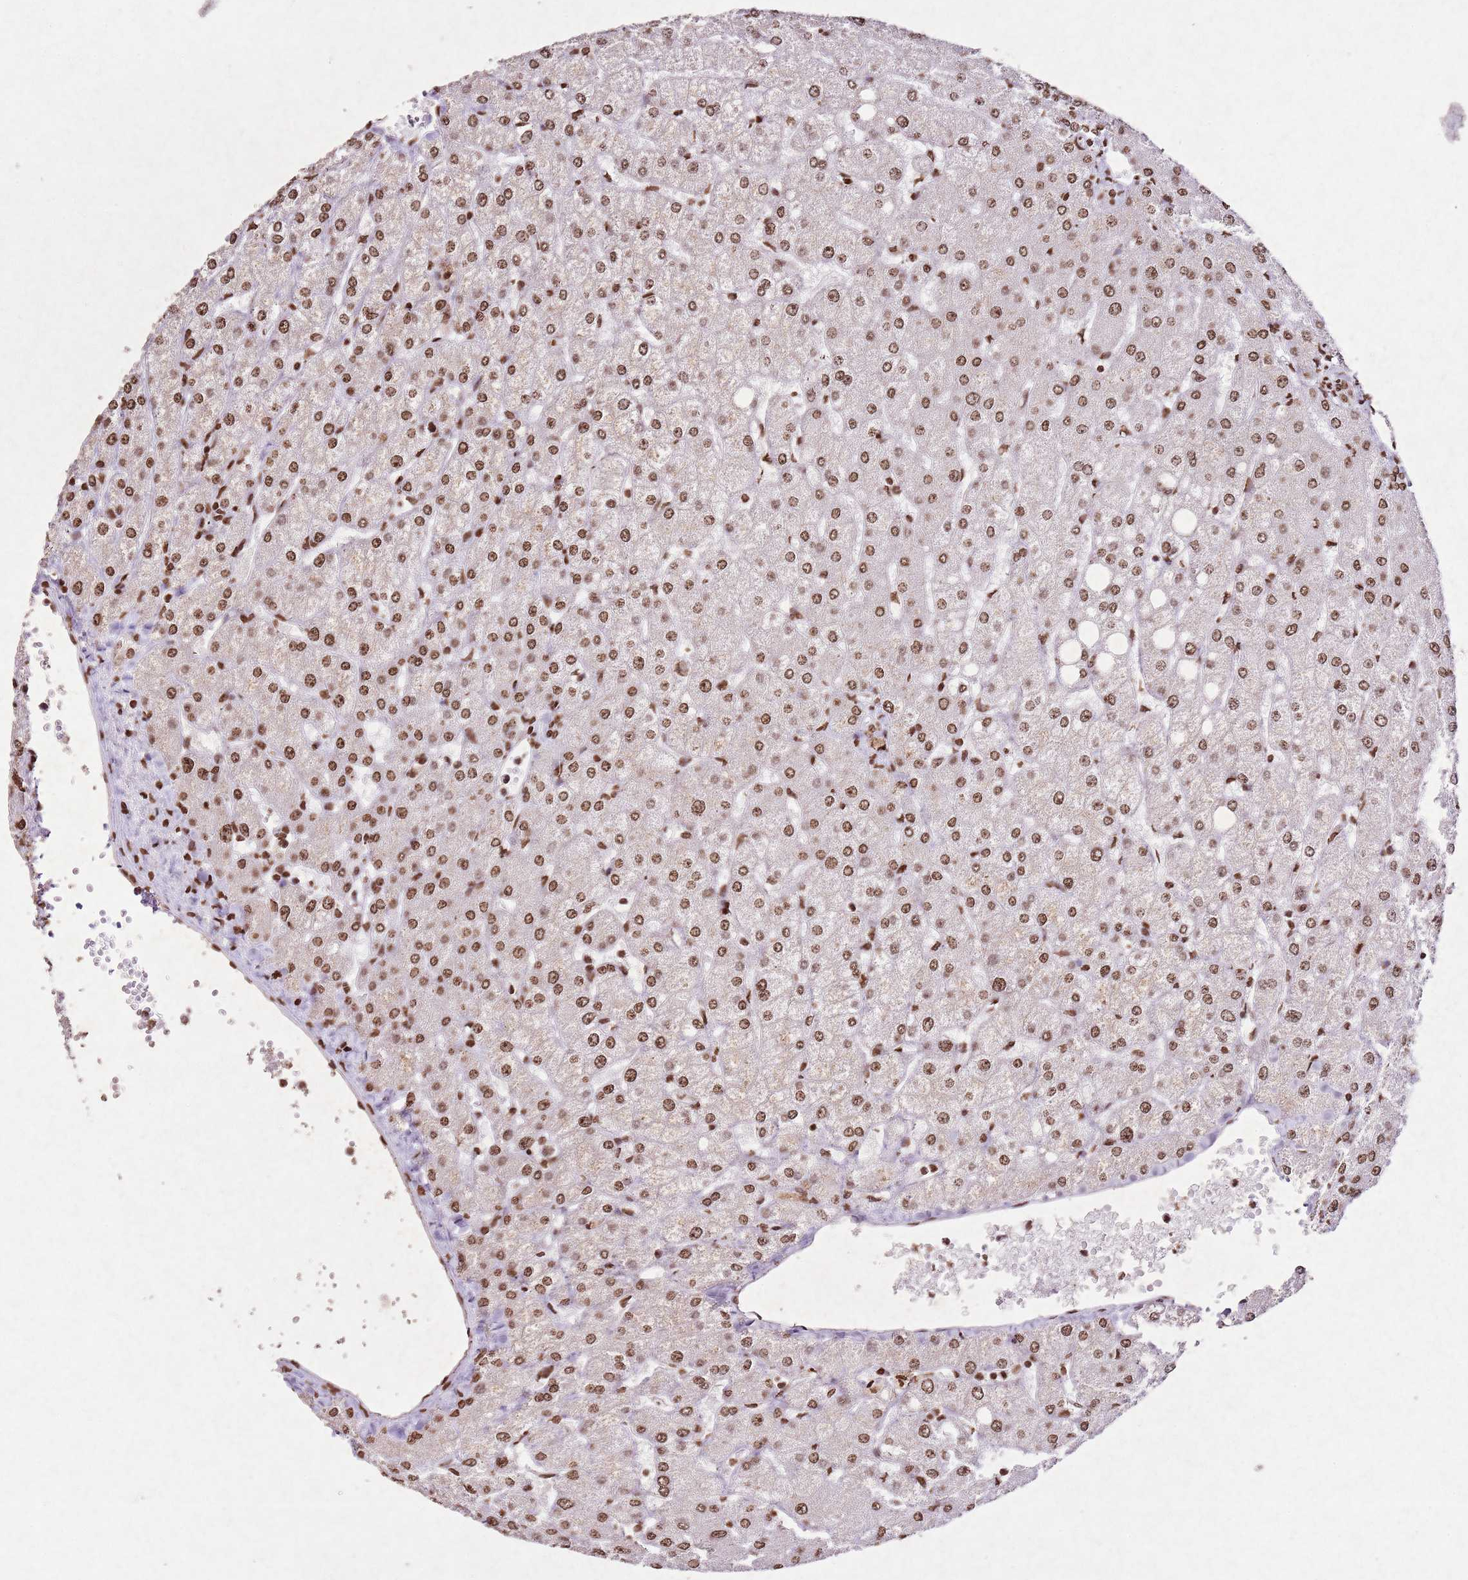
{"staining": {"intensity": "moderate", "quantity": ">75%", "location": "nuclear"}, "tissue": "liver", "cell_type": "Cholangiocytes", "image_type": "normal", "snomed": [{"axis": "morphology", "description": "Normal tissue, NOS"}, {"axis": "topography", "description": "Liver"}], "caption": "High-magnification brightfield microscopy of benign liver stained with DAB (brown) and counterstained with hematoxylin (blue). cholangiocytes exhibit moderate nuclear positivity is seen in approximately>75% of cells. The protein of interest is shown in brown color, while the nuclei are stained blue.", "gene": "BMAL1", "patient": {"sex": "female", "age": 54}}